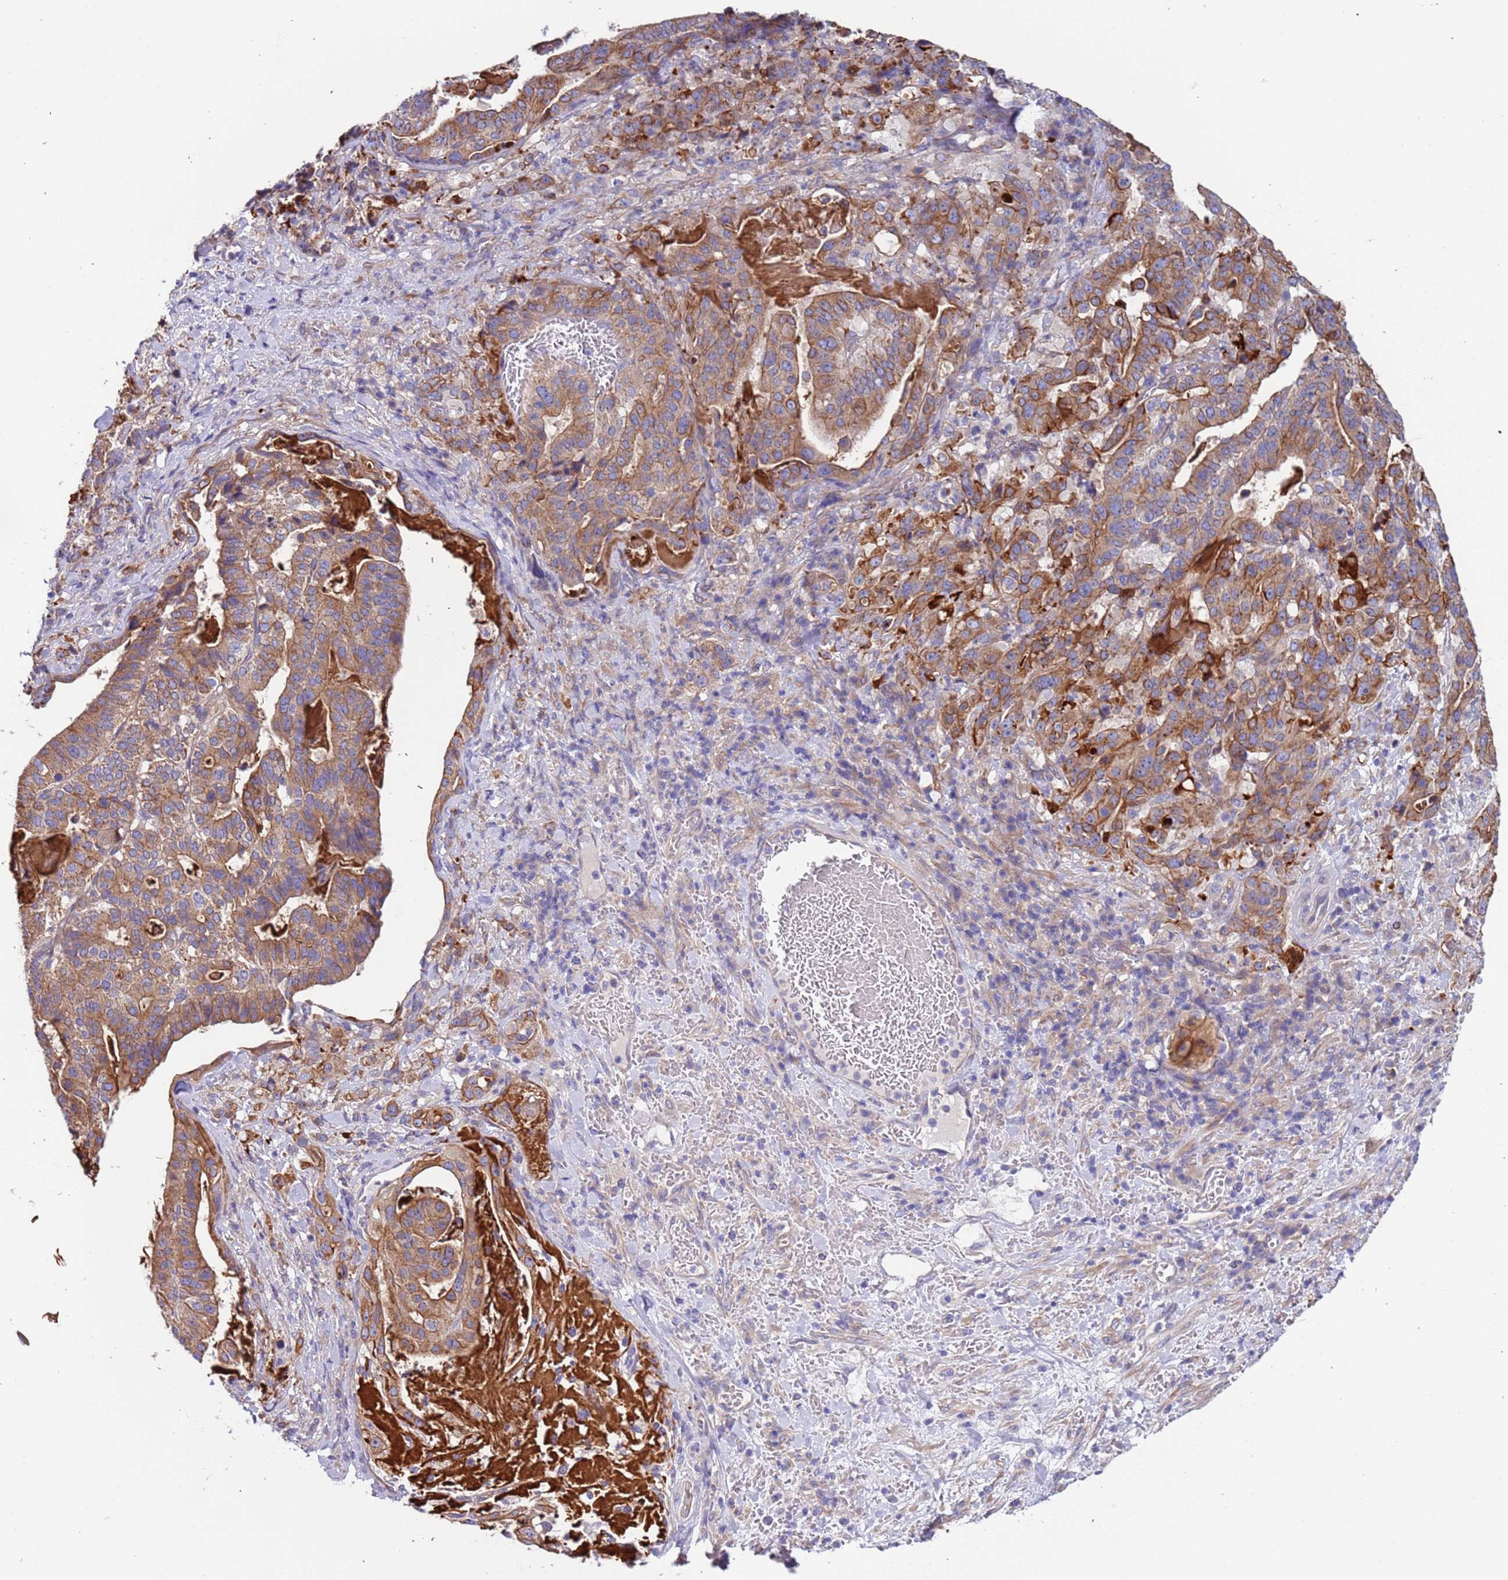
{"staining": {"intensity": "moderate", "quantity": ">75%", "location": "cytoplasmic/membranous"}, "tissue": "stomach cancer", "cell_type": "Tumor cells", "image_type": "cancer", "snomed": [{"axis": "morphology", "description": "Adenocarcinoma, NOS"}, {"axis": "topography", "description": "Stomach"}], "caption": "Immunohistochemical staining of stomach cancer (adenocarcinoma) reveals medium levels of moderate cytoplasmic/membranous positivity in about >75% of tumor cells.", "gene": "LAMB4", "patient": {"sex": "male", "age": 48}}